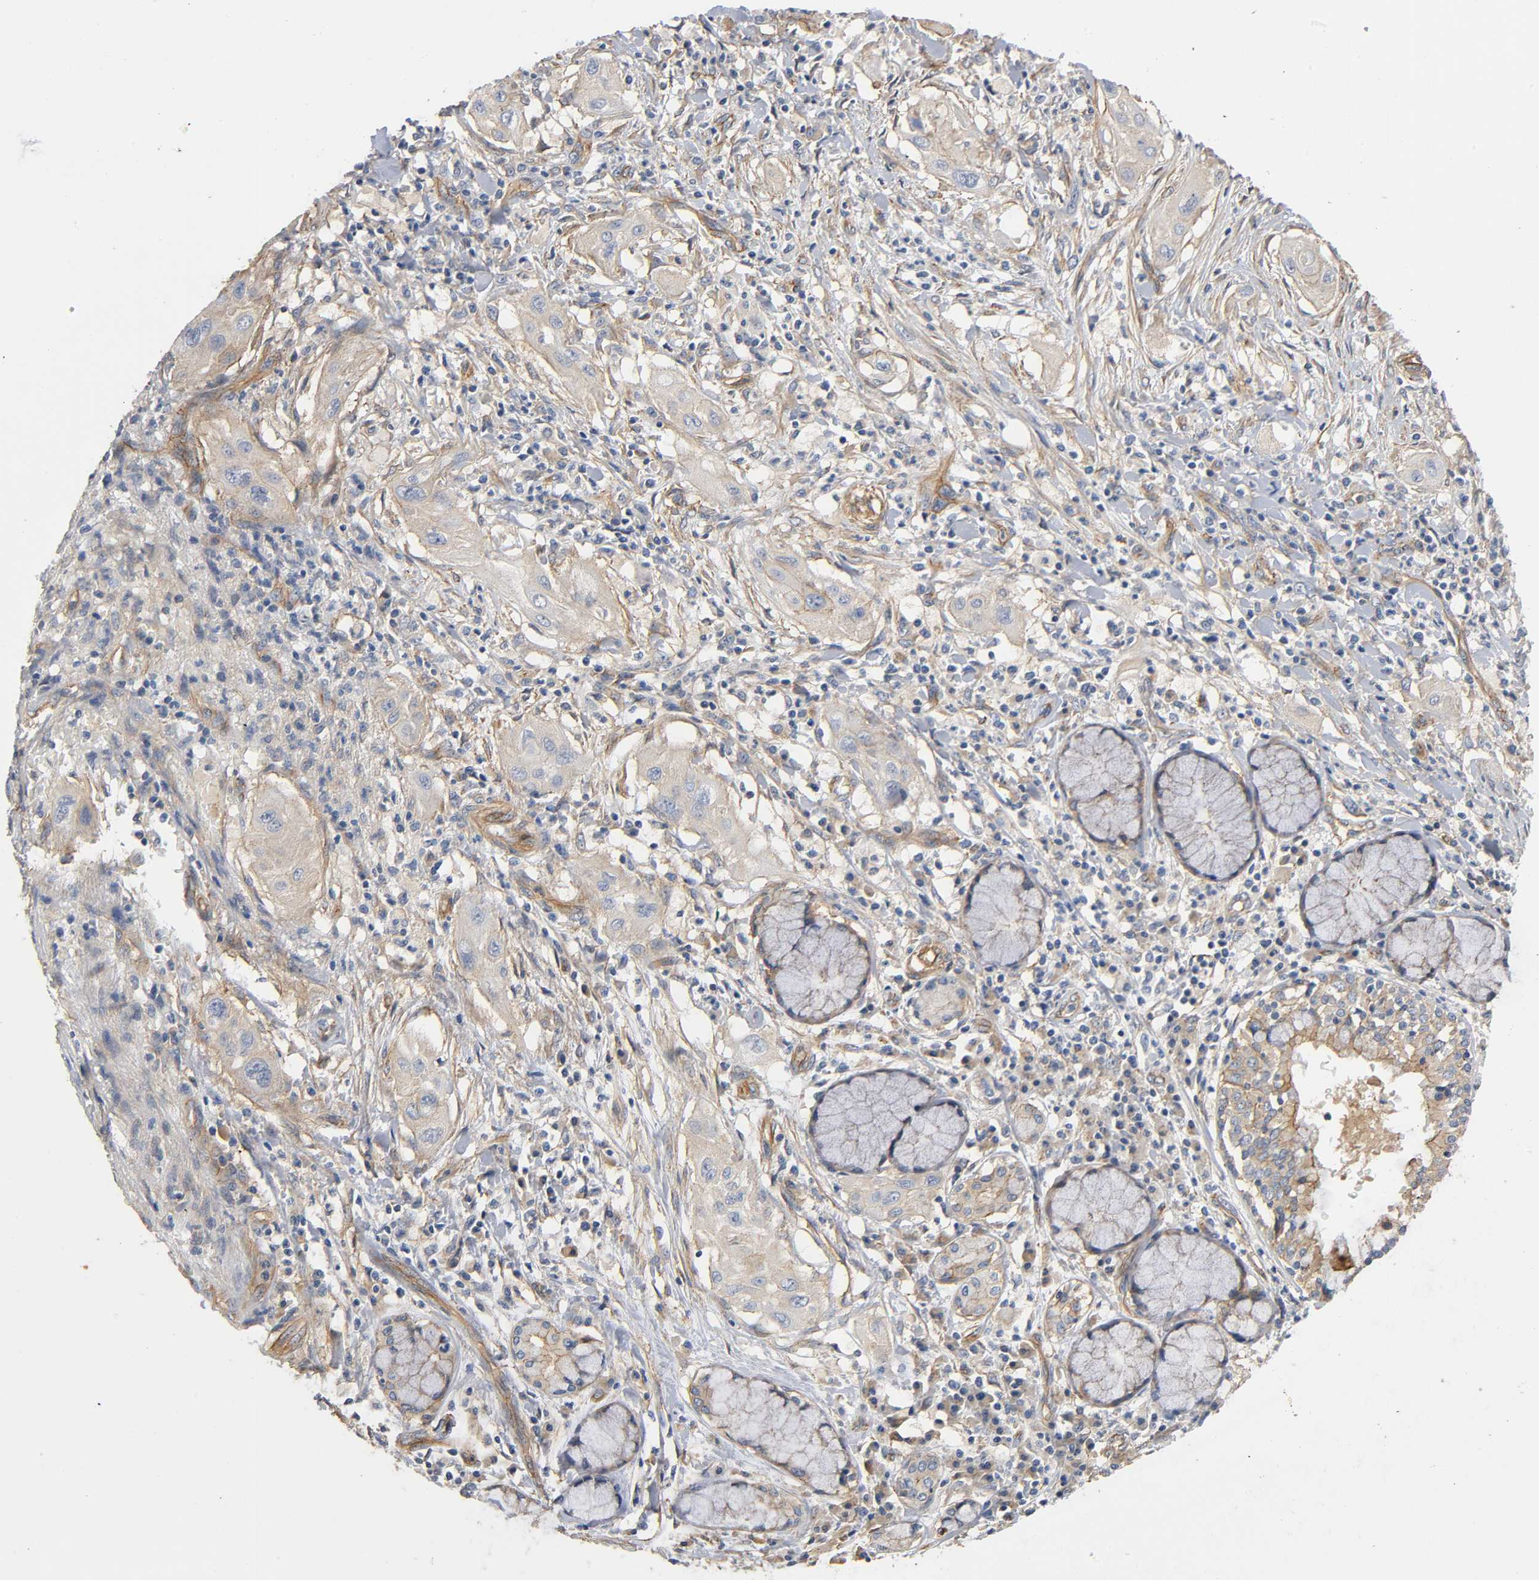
{"staining": {"intensity": "negative", "quantity": "none", "location": "none"}, "tissue": "lung cancer", "cell_type": "Tumor cells", "image_type": "cancer", "snomed": [{"axis": "morphology", "description": "Squamous cell carcinoma, NOS"}, {"axis": "topography", "description": "Lung"}], "caption": "The image reveals no significant positivity in tumor cells of squamous cell carcinoma (lung). (DAB immunohistochemistry visualized using brightfield microscopy, high magnification).", "gene": "MARS1", "patient": {"sex": "female", "age": 47}}